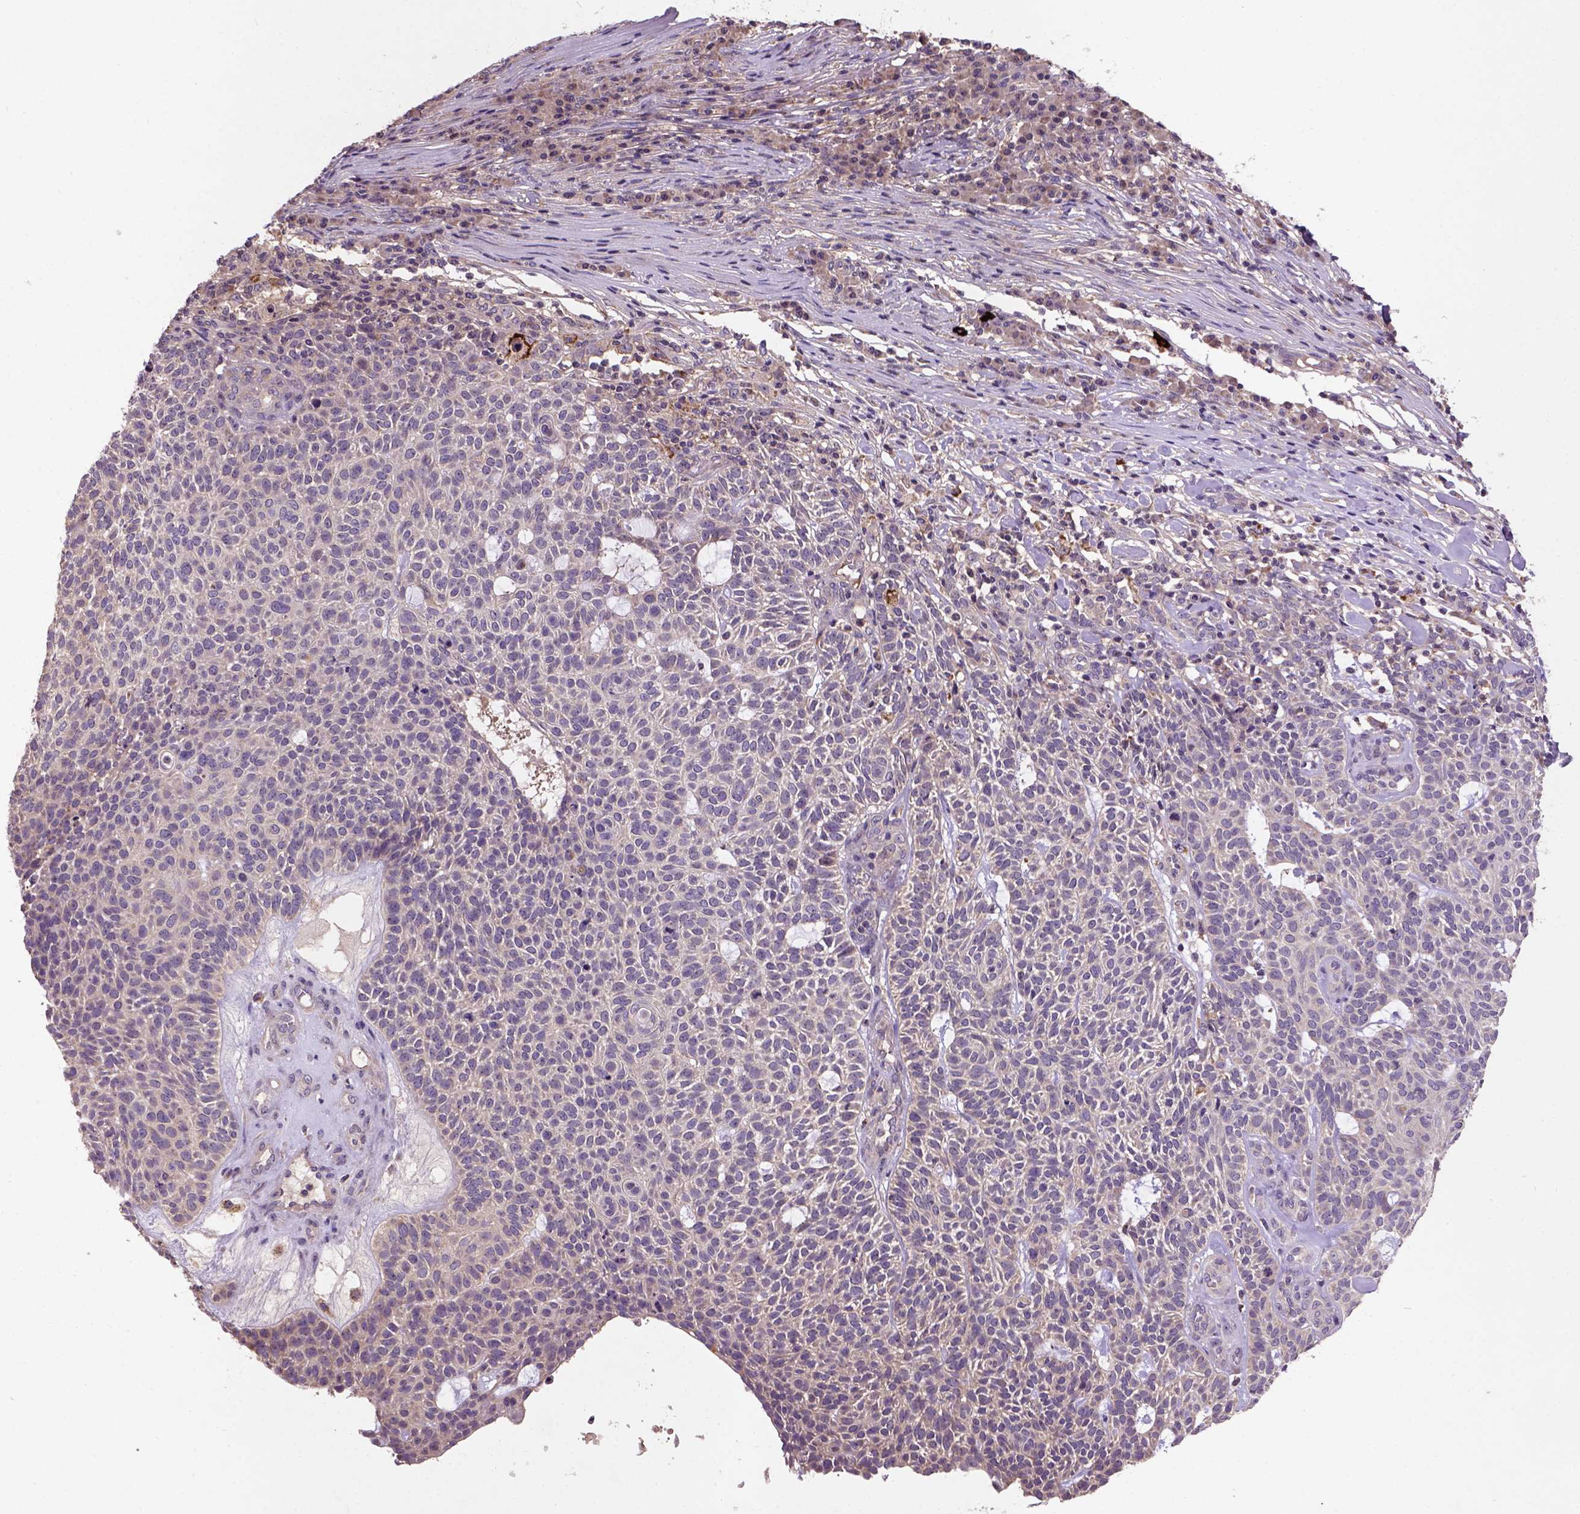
{"staining": {"intensity": "negative", "quantity": "none", "location": "none"}, "tissue": "skin cancer", "cell_type": "Tumor cells", "image_type": "cancer", "snomed": [{"axis": "morphology", "description": "Squamous cell carcinoma, NOS"}, {"axis": "topography", "description": "Skin"}], "caption": "Immunohistochemical staining of squamous cell carcinoma (skin) exhibits no significant positivity in tumor cells.", "gene": "KBTBD8", "patient": {"sex": "female", "age": 90}}